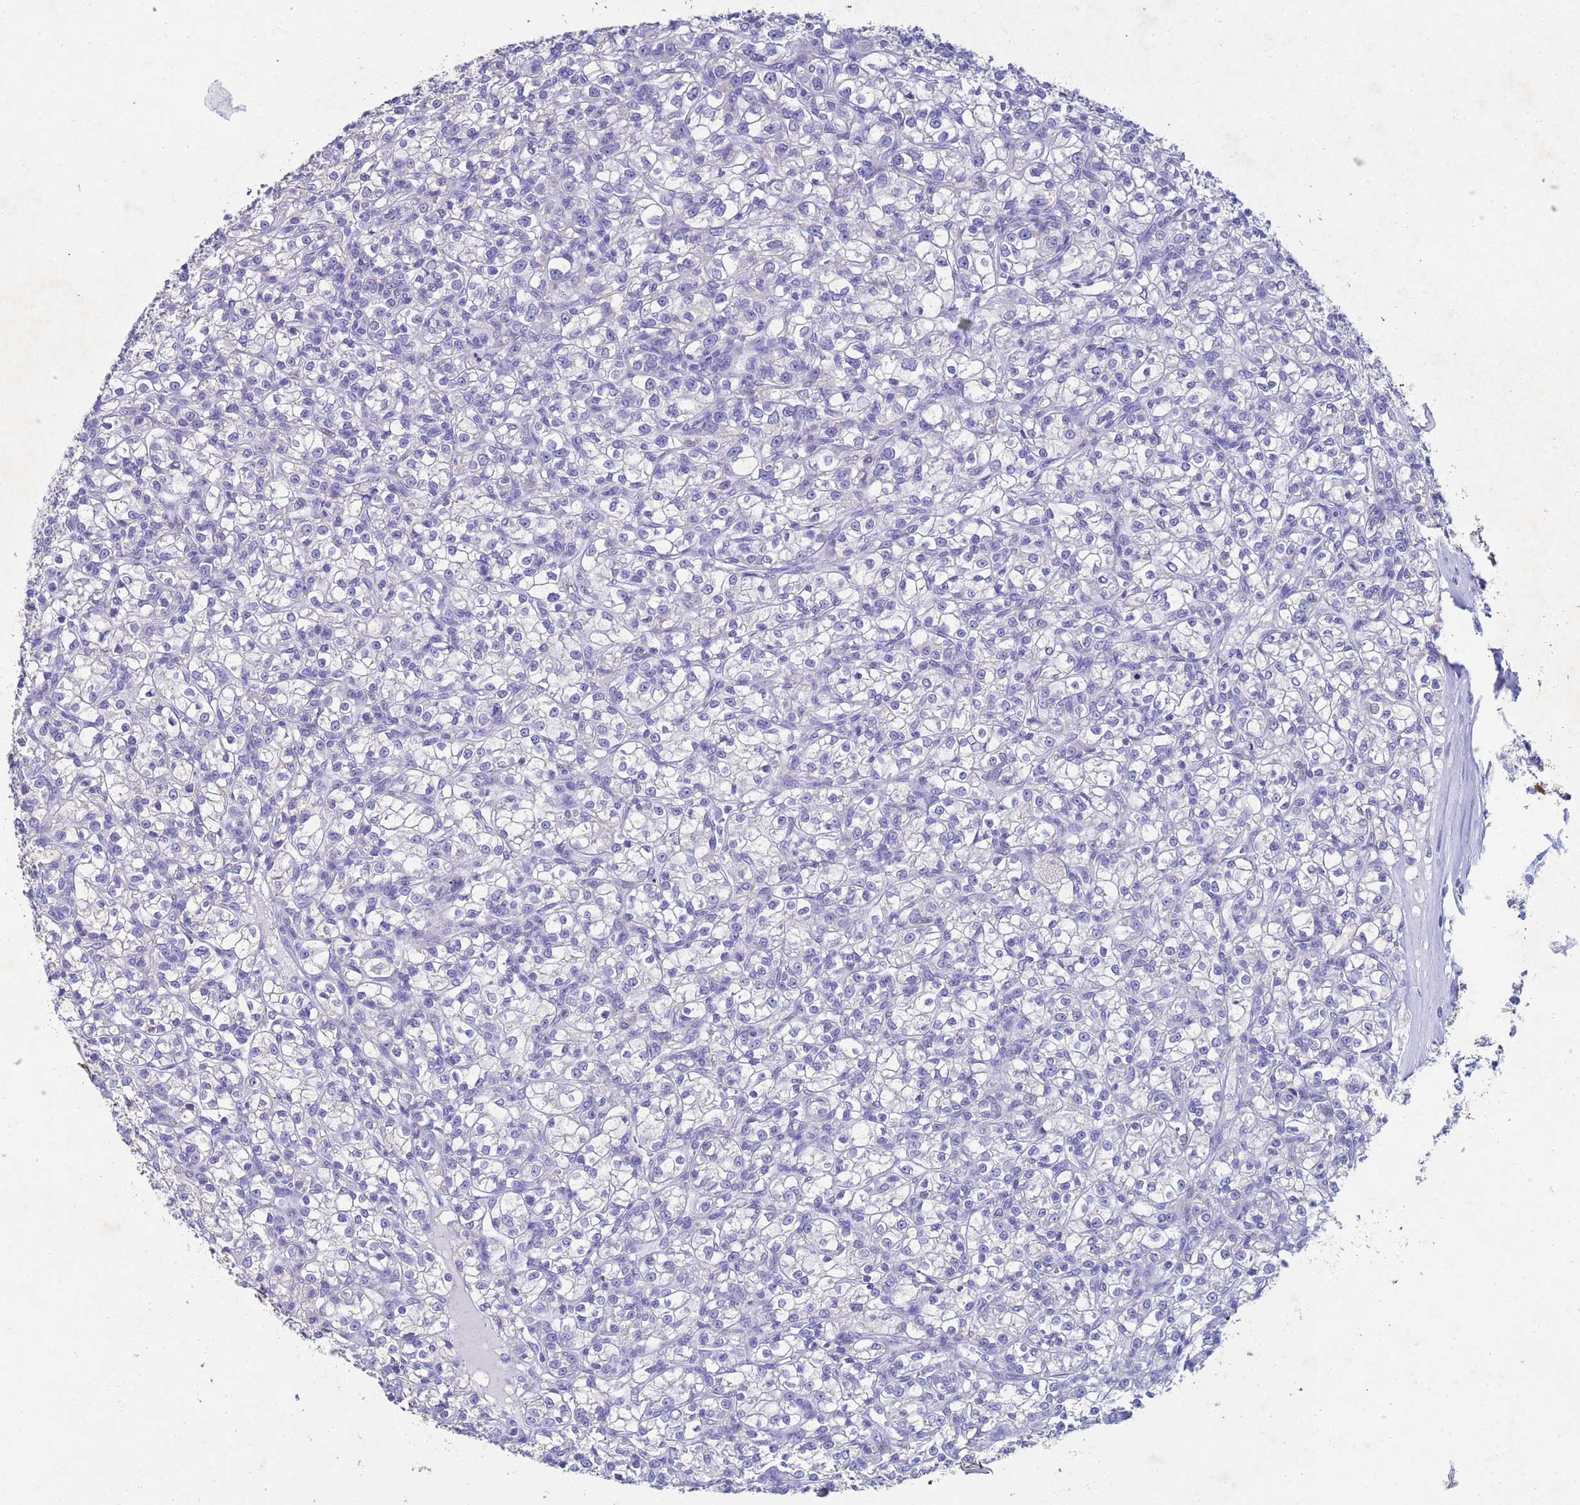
{"staining": {"intensity": "negative", "quantity": "none", "location": "none"}, "tissue": "renal cancer", "cell_type": "Tumor cells", "image_type": "cancer", "snomed": [{"axis": "morphology", "description": "Adenocarcinoma, NOS"}, {"axis": "topography", "description": "Kidney"}], "caption": "DAB immunohistochemical staining of adenocarcinoma (renal) reveals no significant staining in tumor cells. Nuclei are stained in blue.", "gene": "CSTB", "patient": {"sex": "female", "age": 59}}